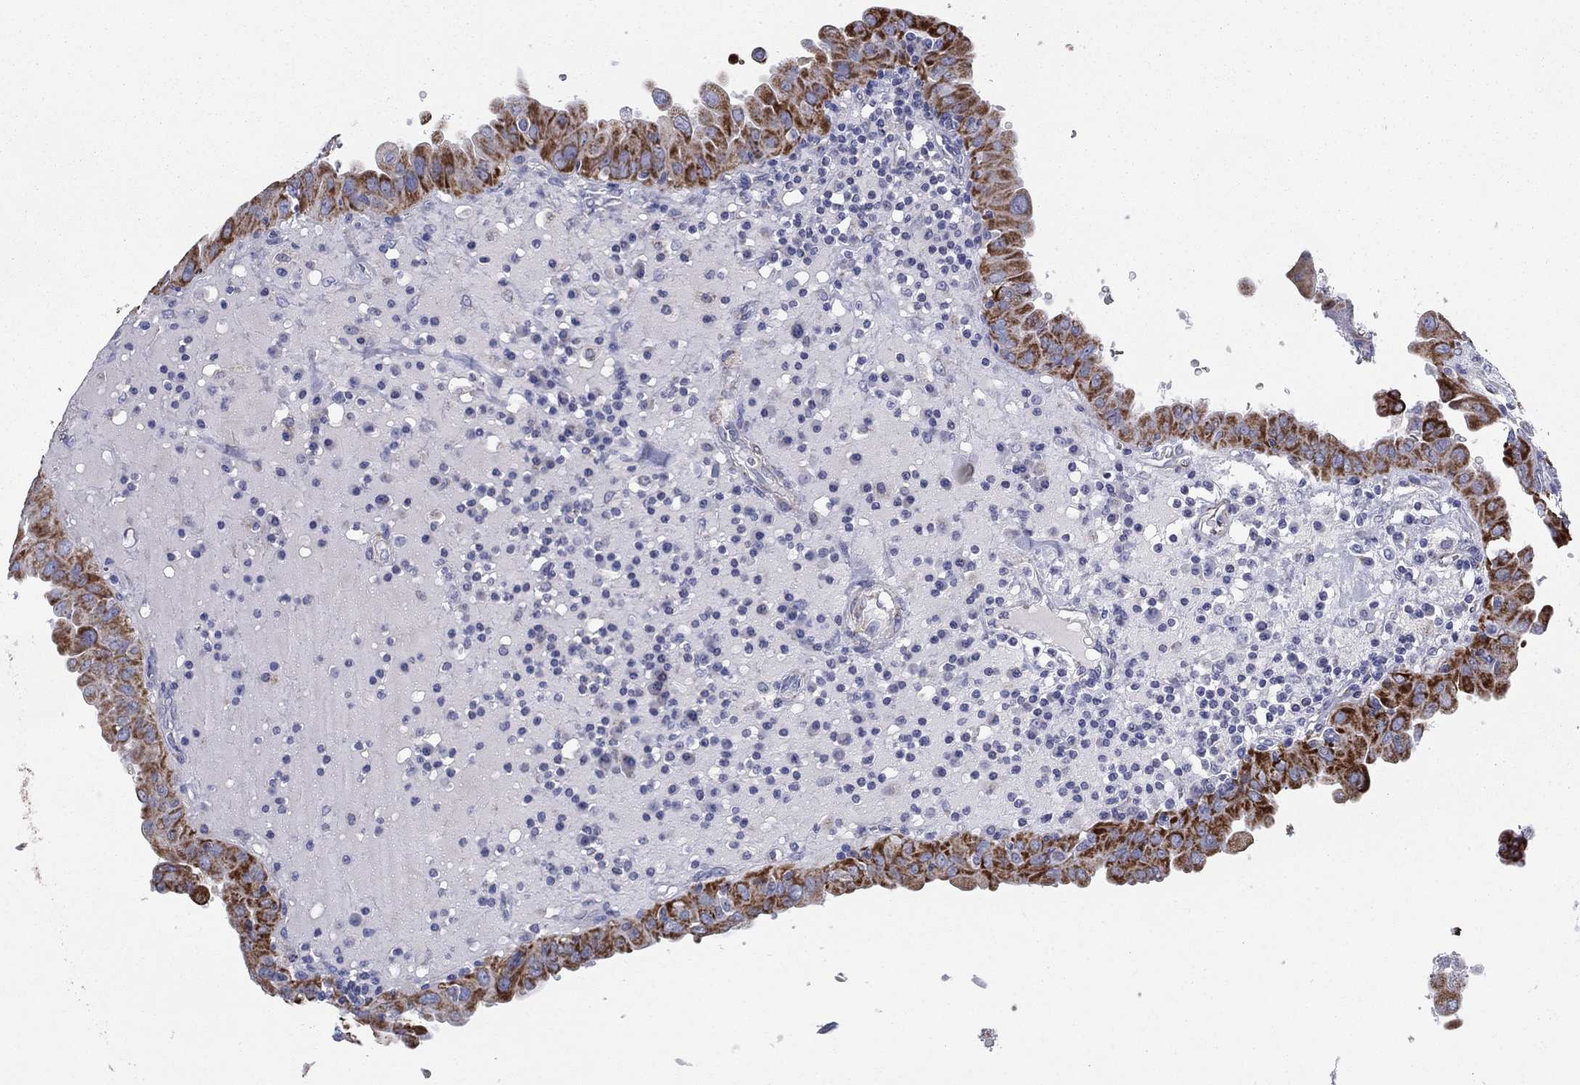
{"staining": {"intensity": "strong", "quantity": ">75%", "location": "cytoplasmic/membranous"}, "tissue": "thyroid cancer", "cell_type": "Tumor cells", "image_type": "cancer", "snomed": [{"axis": "morphology", "description": "Papillary adenocarcinoma, NOS"}, {"axis": "topography", "description": "Thyroid gland"}], "caption": "Brown immunohistochemical staining in thyroid cancer reveals strong cytoplasmic/membranous expression in about >75% of tumor cells. Immunohistochemistry (ihc) stains the protein in brown and the nuclei are stained blue.", "gene": "MGST3", "patient": {"sex": "female", "age": 37}}